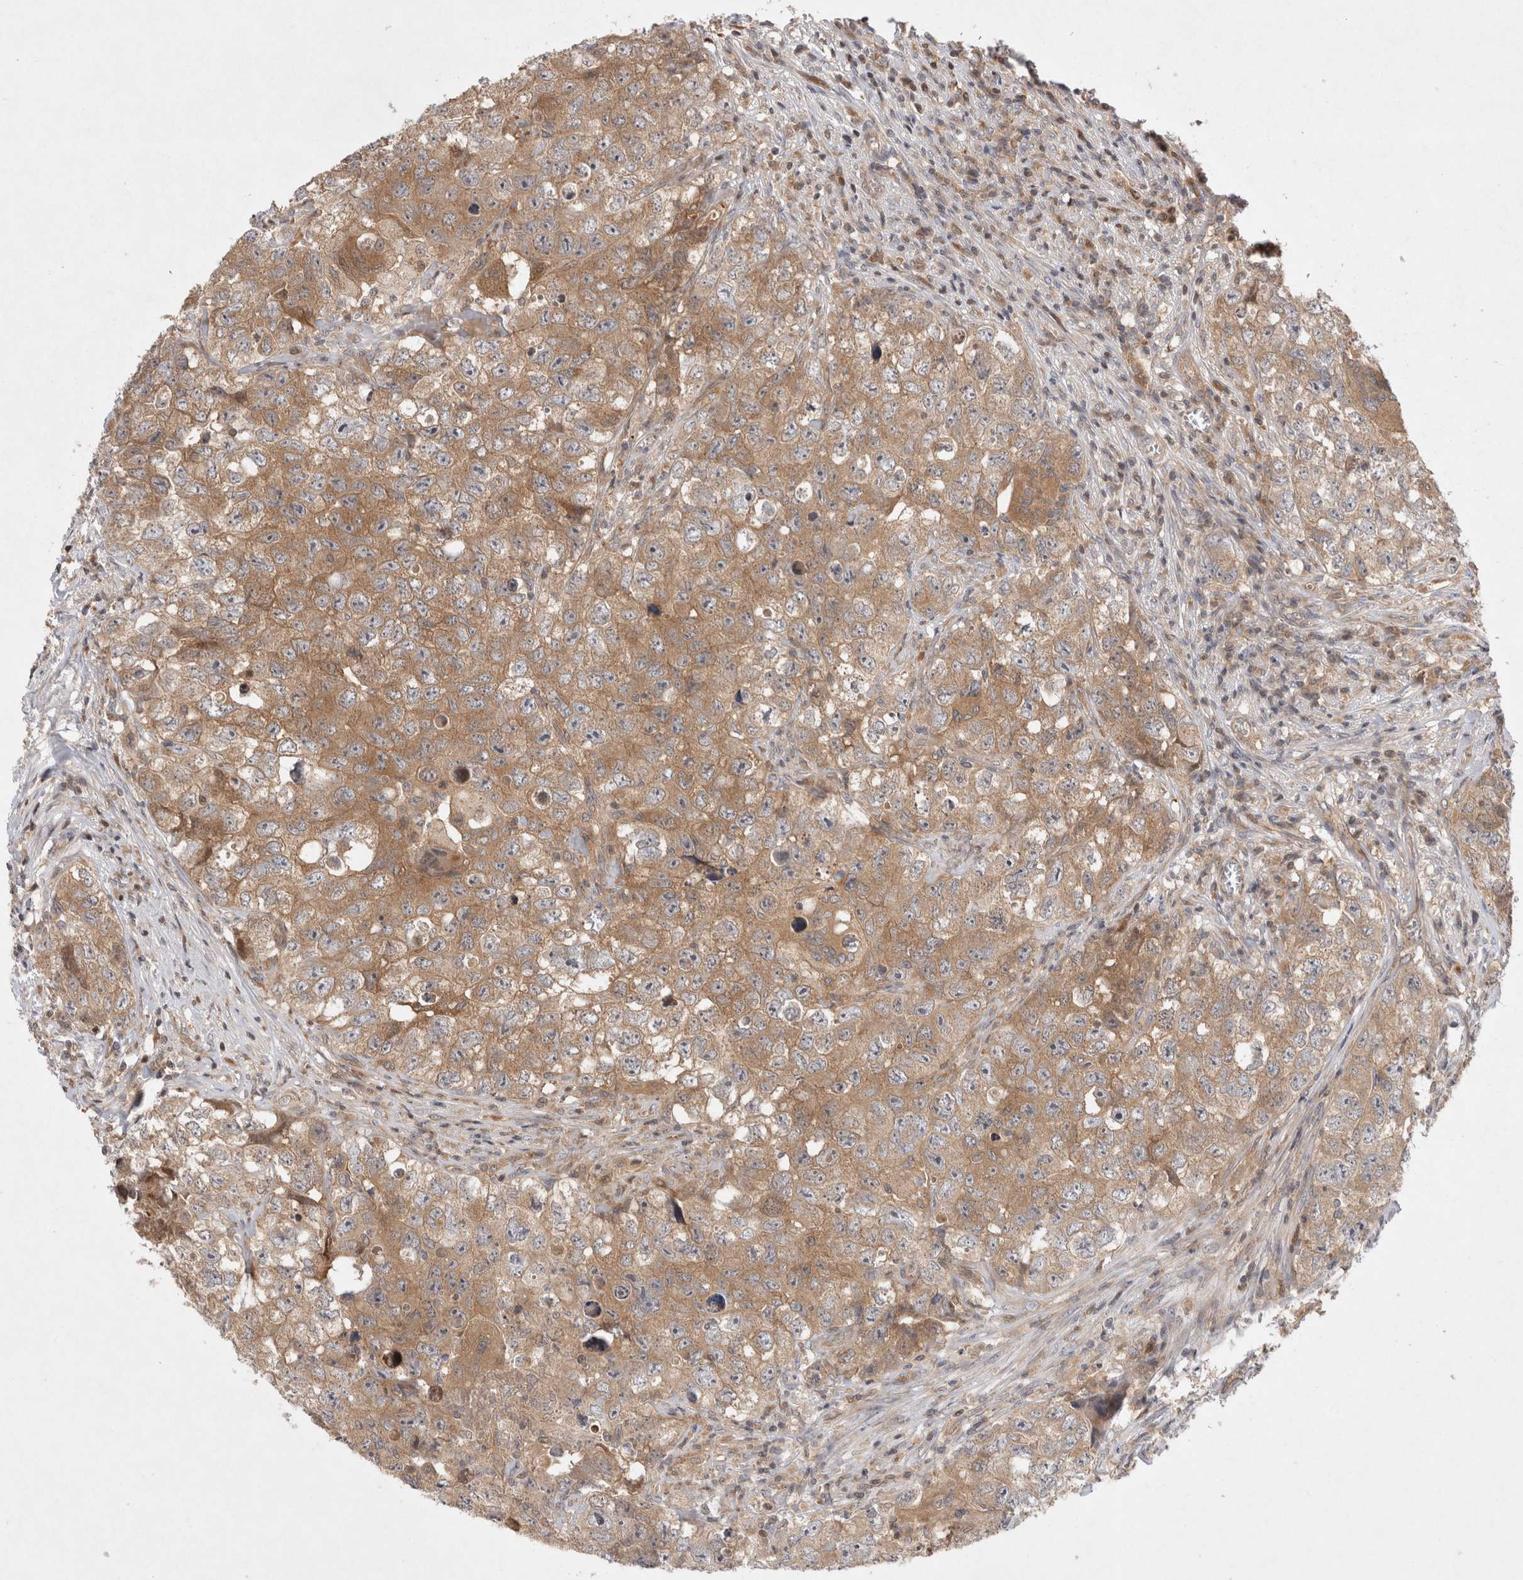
{"staining": {"intensity": "moderate", "quantity": ">75%", "location": "cytoplasmic/membranous"}, "tissue": "testis cancer", "cell_type": "Tumor cells", "image_type": "cancer", "snomed": [{"axis": "morphology", "description": "Seminoma, NOS"}, {"axis": "morphology", "description": "Carcinoma, Embryonal, NOS"}, {"axis": "topography", "description": "Testis"}], "caption": "Immunohistochemistry (IHC) histopathology image of neoplastic tissue: testis cancer stained using immunohistochemistry (IHC) displays medium levels of moderate protein expression localized specifically in the cytoplasmic/membranous of tumor cells, appearing as a cytoplasmic/membranous brown color.", "gene": "HTT", "patient": {"sex": "male", "age": 43}}